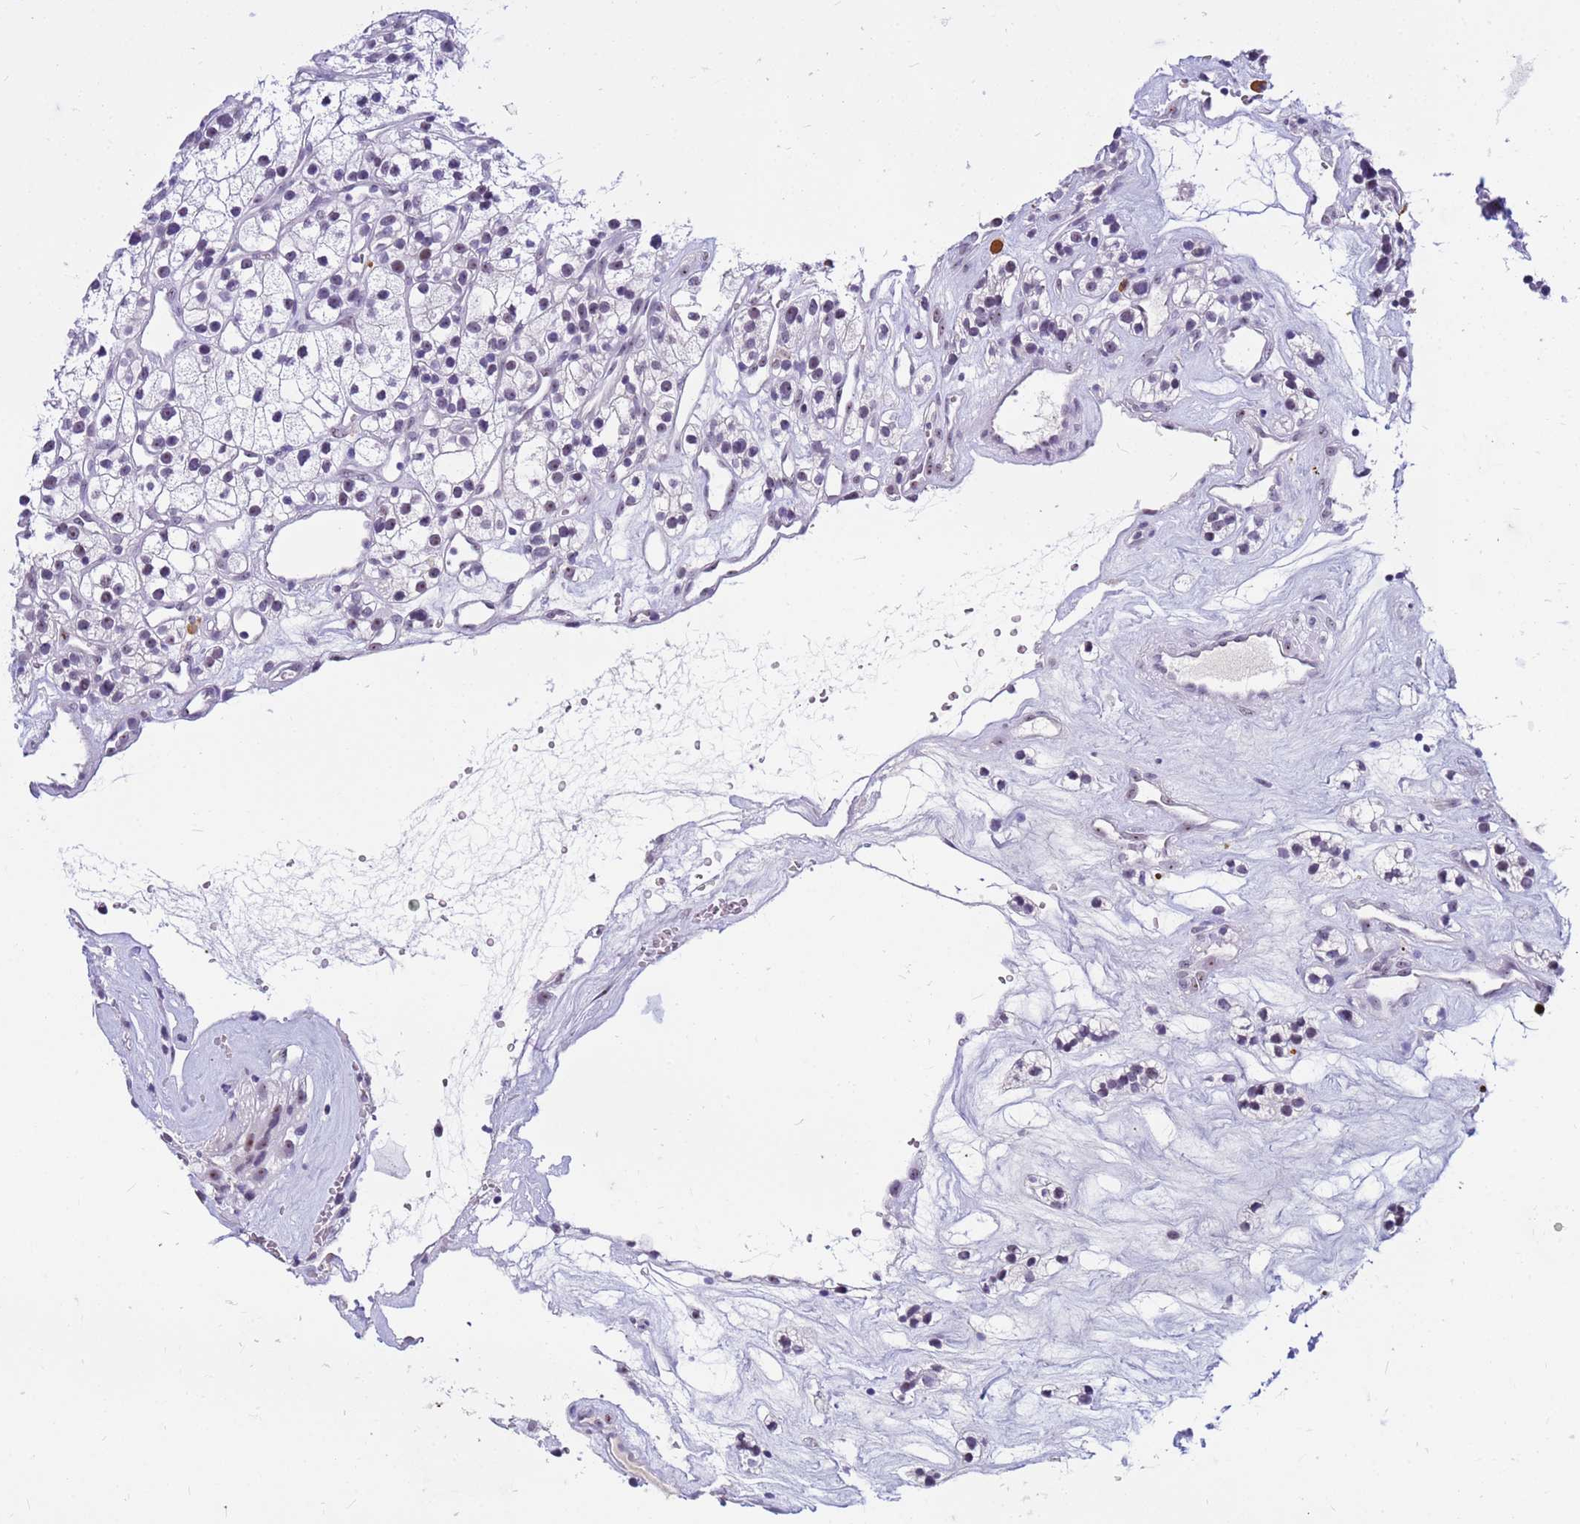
{"staining": {"intensity": "negative", "quantity": "none", "location": "none"}, "tissue": "renal cancer", "cell_type": "Tumor cells", "image_type": "cancer", "snomed": [{"axis": "morphology", "description": "Adenocarcinoma, NOS"}, {"axis": "topography", "description": "Kidney"}], "caption": "IHC of adenocarcinoma (renal) displays no staining in tumor cells. Brightfield microscopy of IHC stained with DAB (brown) and hematoxylin (blue), captured at high magnification.", "gene": "DMRTC2", "patient": {"sex": "female", "age": 57}}